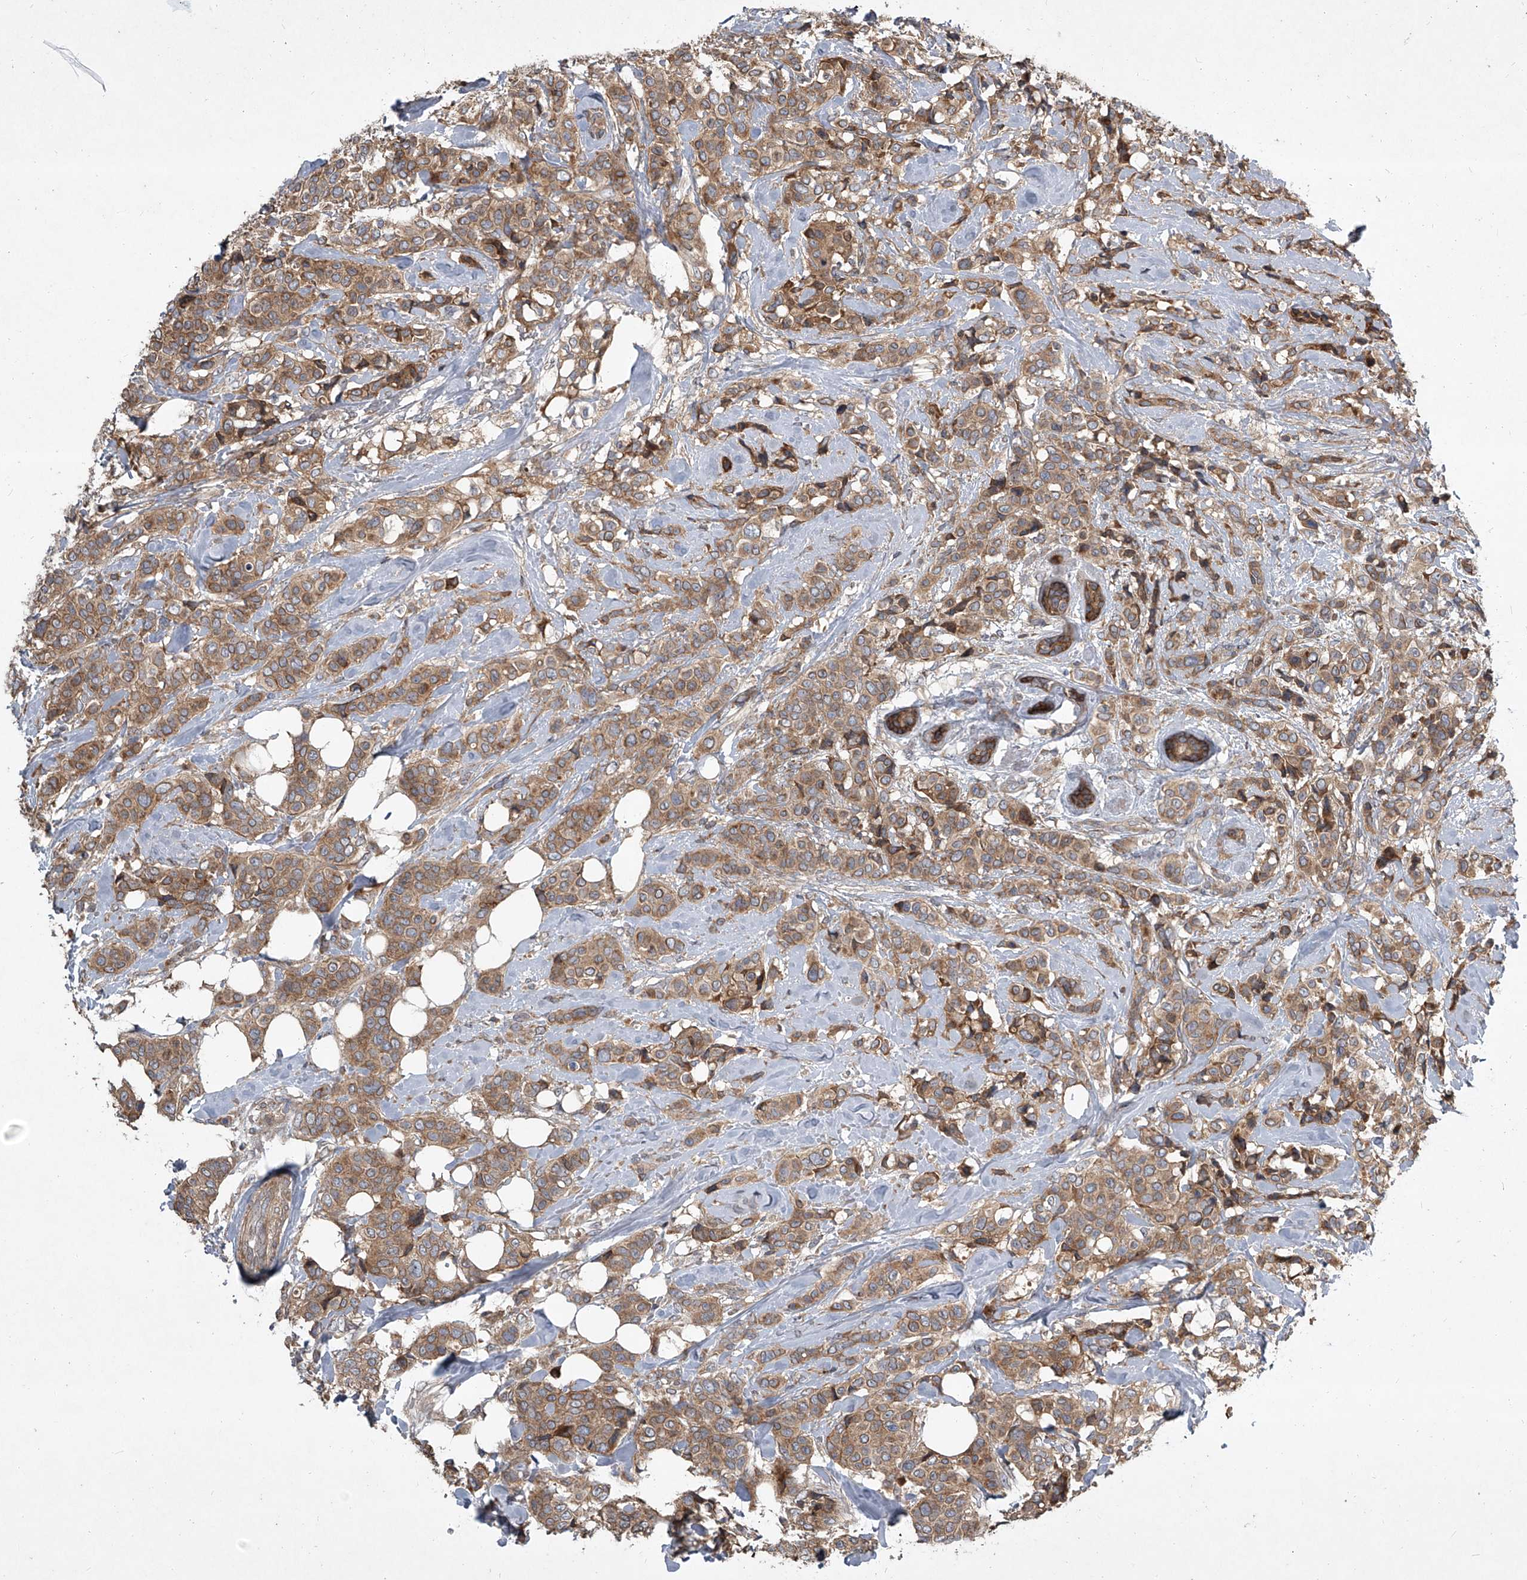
{"staining": {"intensity": "moderate", "quantity": ">75%", "location": "cytoplasmic/membranous"}, "tissue": "breast cancer", "cell_type": "Tumor cells", "image_type": "cancer", "snomed": [{"axis": "morphology", "description": "Lobular carcinoma"}, {"axis": "topography", "description": "Breast"}], "caption": "Protein staining of breast cancer tissue displays moderate cytoplasmic/membranous expression in approximately >75% of tumor cells.", "gene": "EVA1C", "patient": {"sex": "female", "age": 51}}